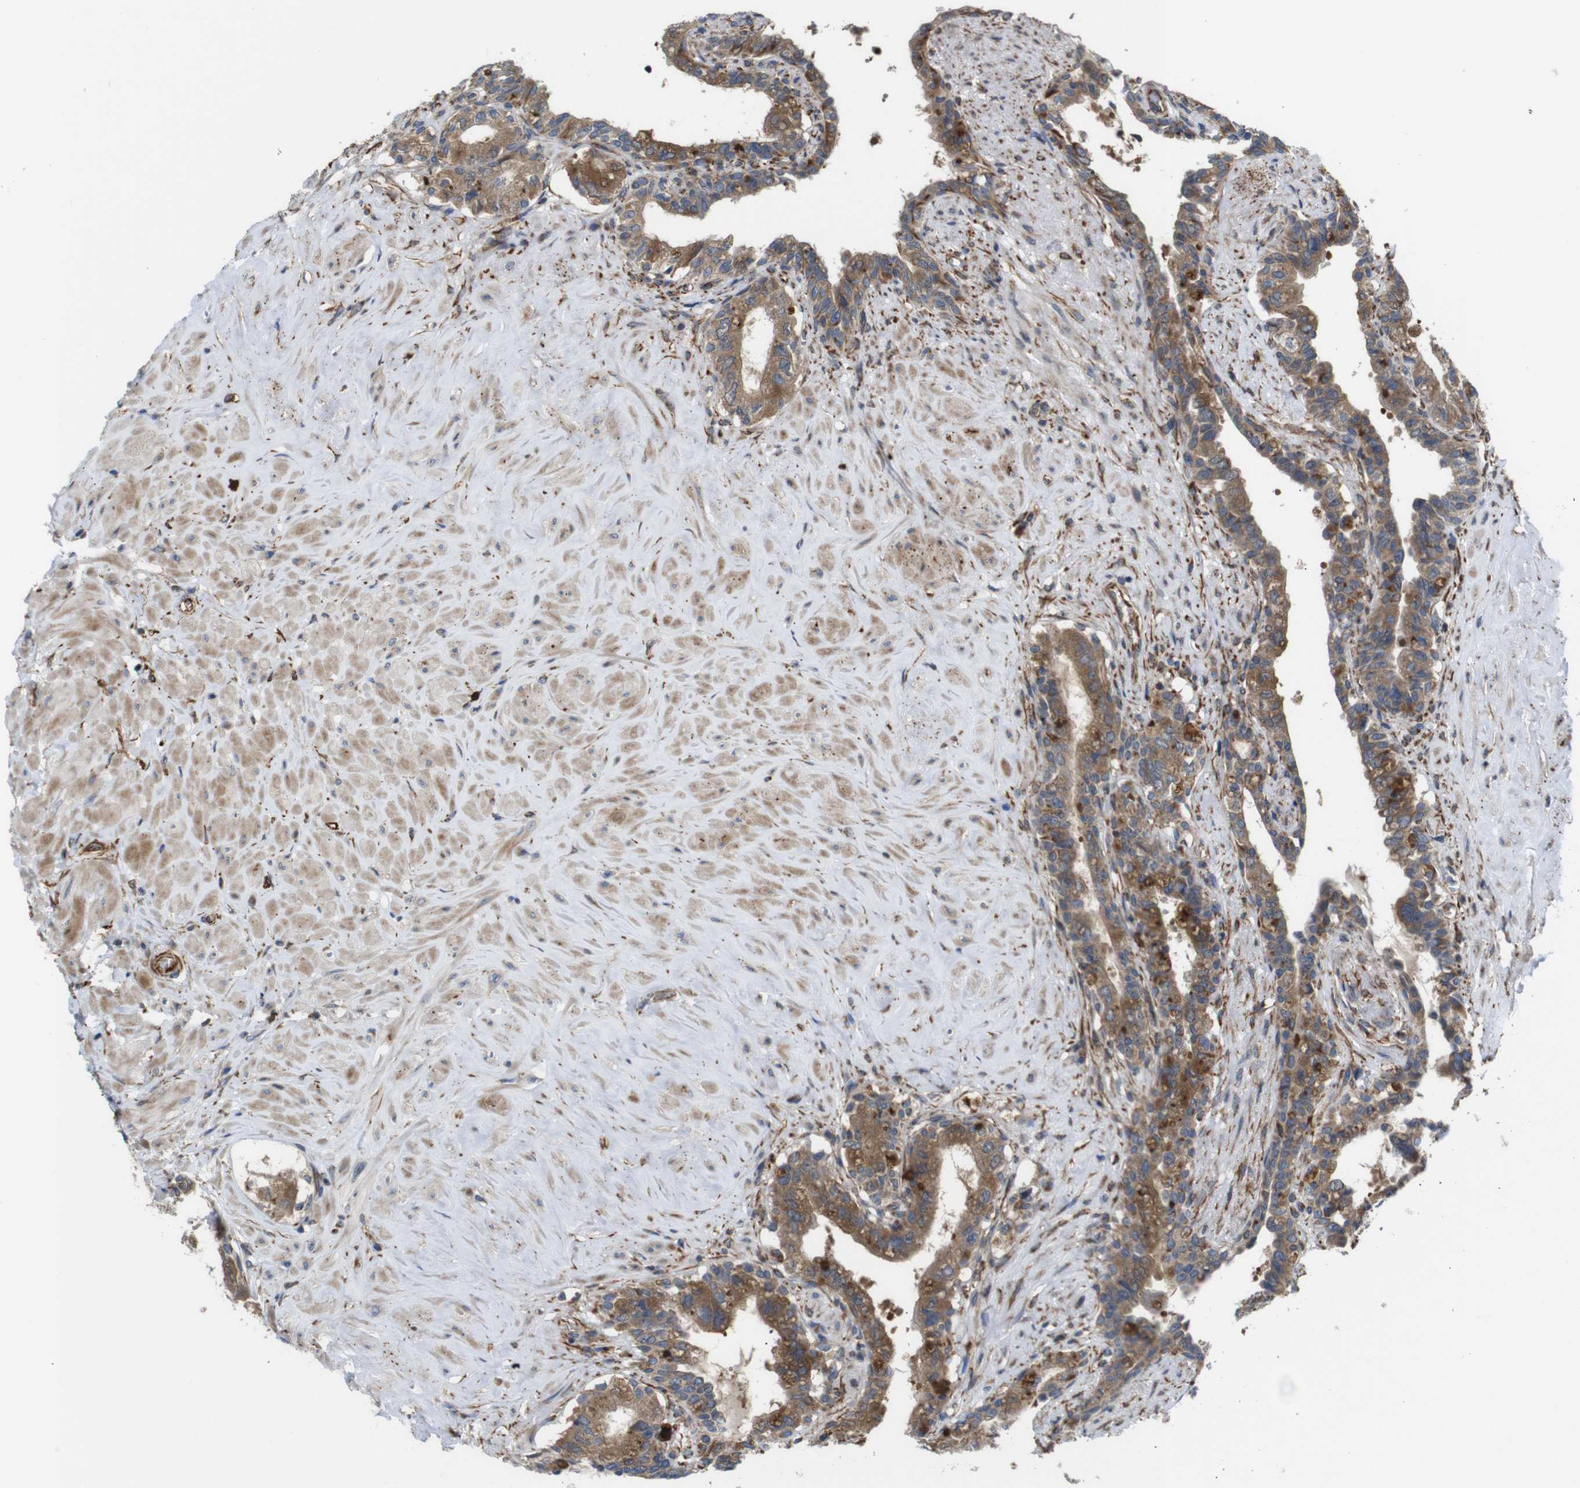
{"staining": {"intensity": "moderate", "quantity": ">75%", "location": "cytoplasmic/membranous"}, "tissue": "seminal vesicle", "cell_type": "Glandular cells", "image_type": "normal", "snomed": [{"axis": "morphology", "description": "Normal tissue, NOS"}, {"axis": "topography", "description": "Seminal veicle"}], "caption": "This is a histology image of immunohistochemistry staining of normal seminal vesicle, which shows moderate positivity in the cytoplasmic/membranous of glandular cells.", "gene": "POMK", "patient": {"sex": "male", "age": 63}}